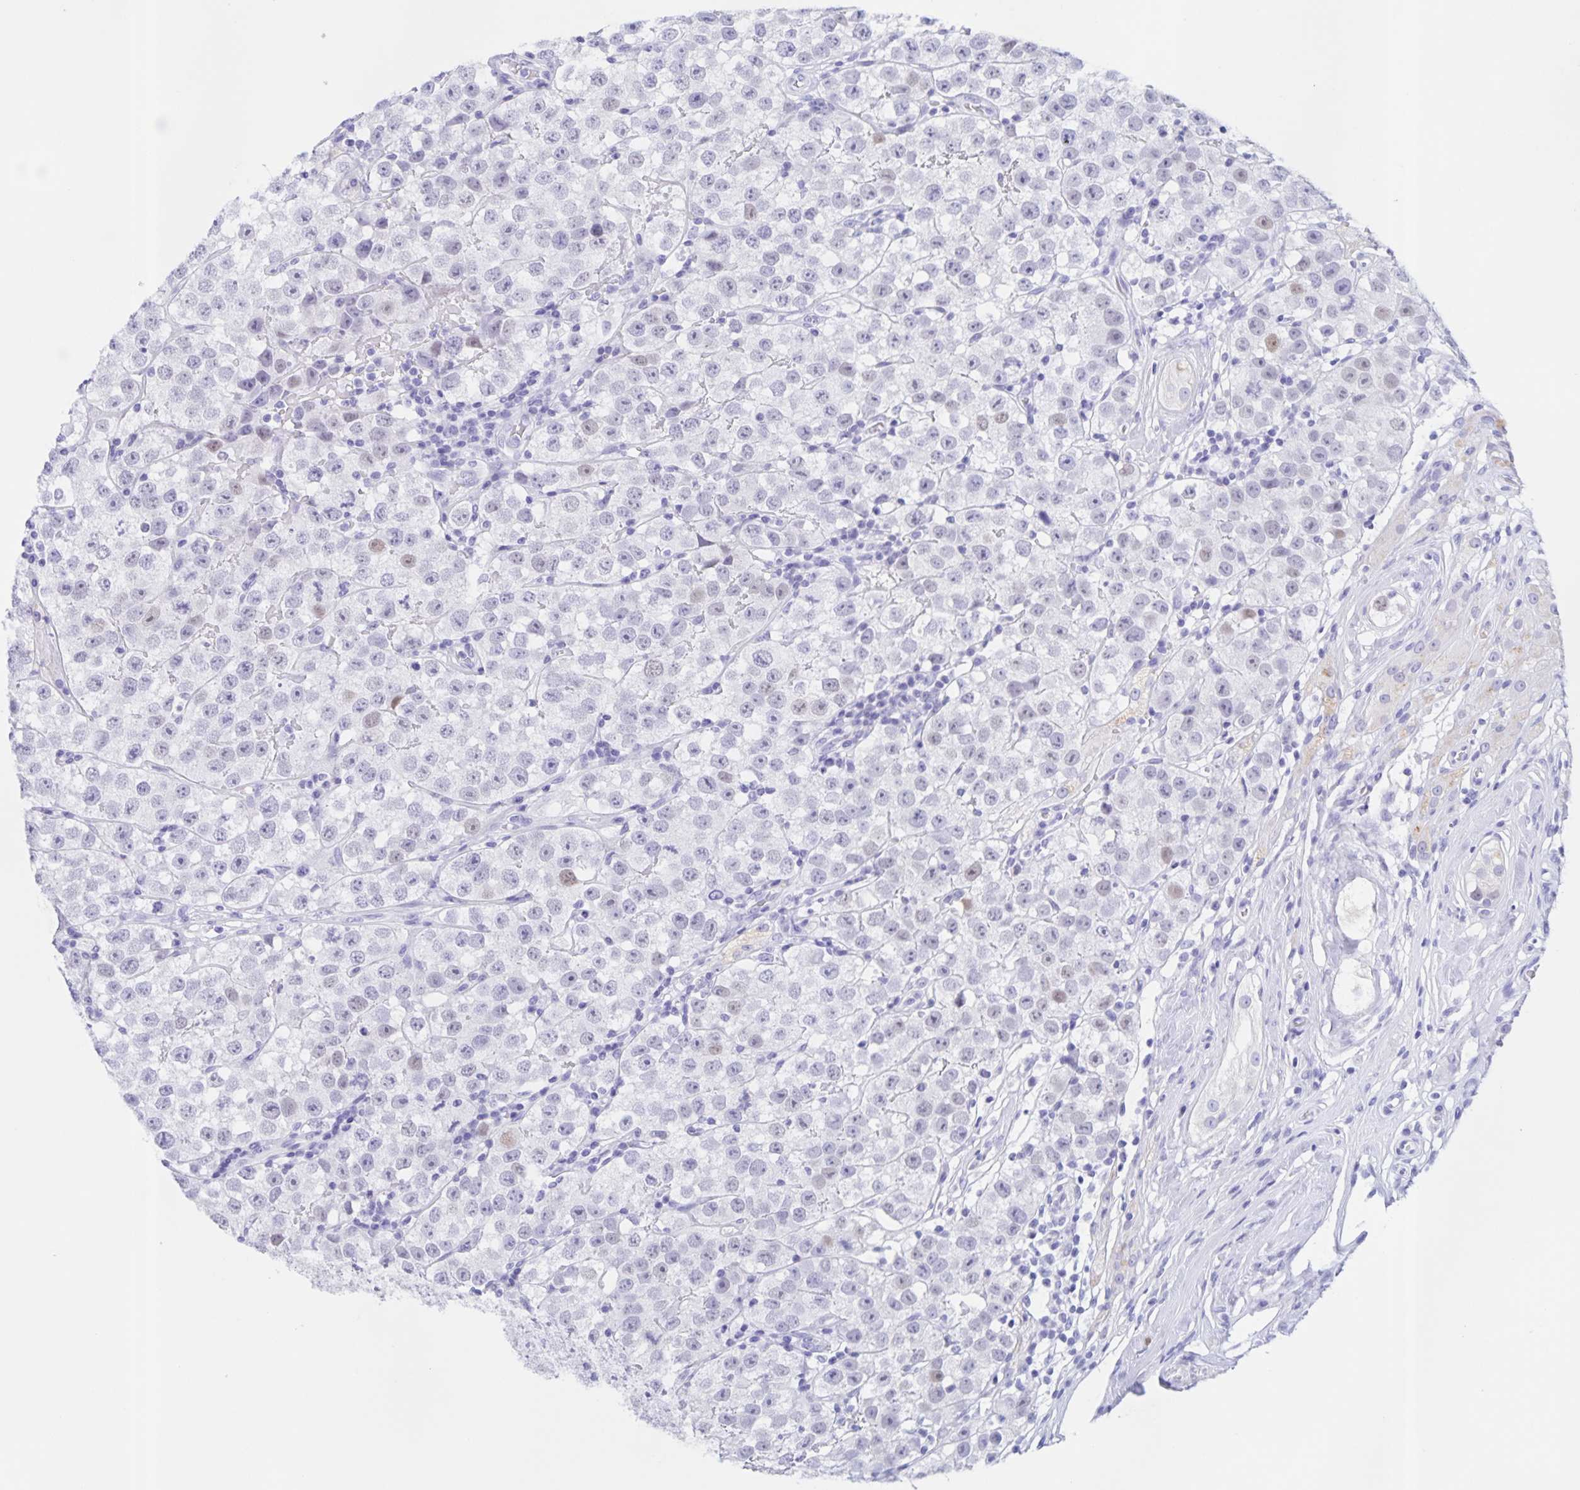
{"staining": {"intensity": "negative", "quantity": "none", "location": "none"}, "tissue": "testis cancer", "cell_type": "Tumor cells", "image_type": "cancer", "snomed": [{"axis": "morphology", "description": "Seminoma, NOS"}, {"axis": "topography", "description": "Testis"}], "caption": "An immunohistochemistry (IHC) image of testis seminoma is shown. There is no staining in tumor cells of testis seminoma. (DAB (3,3'-diaminobenzidine) immunohistochemistry visualized using brightfield microscopy, high magnification).", "gene": "TGIF2LX", "patient": {"sex": "male", "age": 34}}